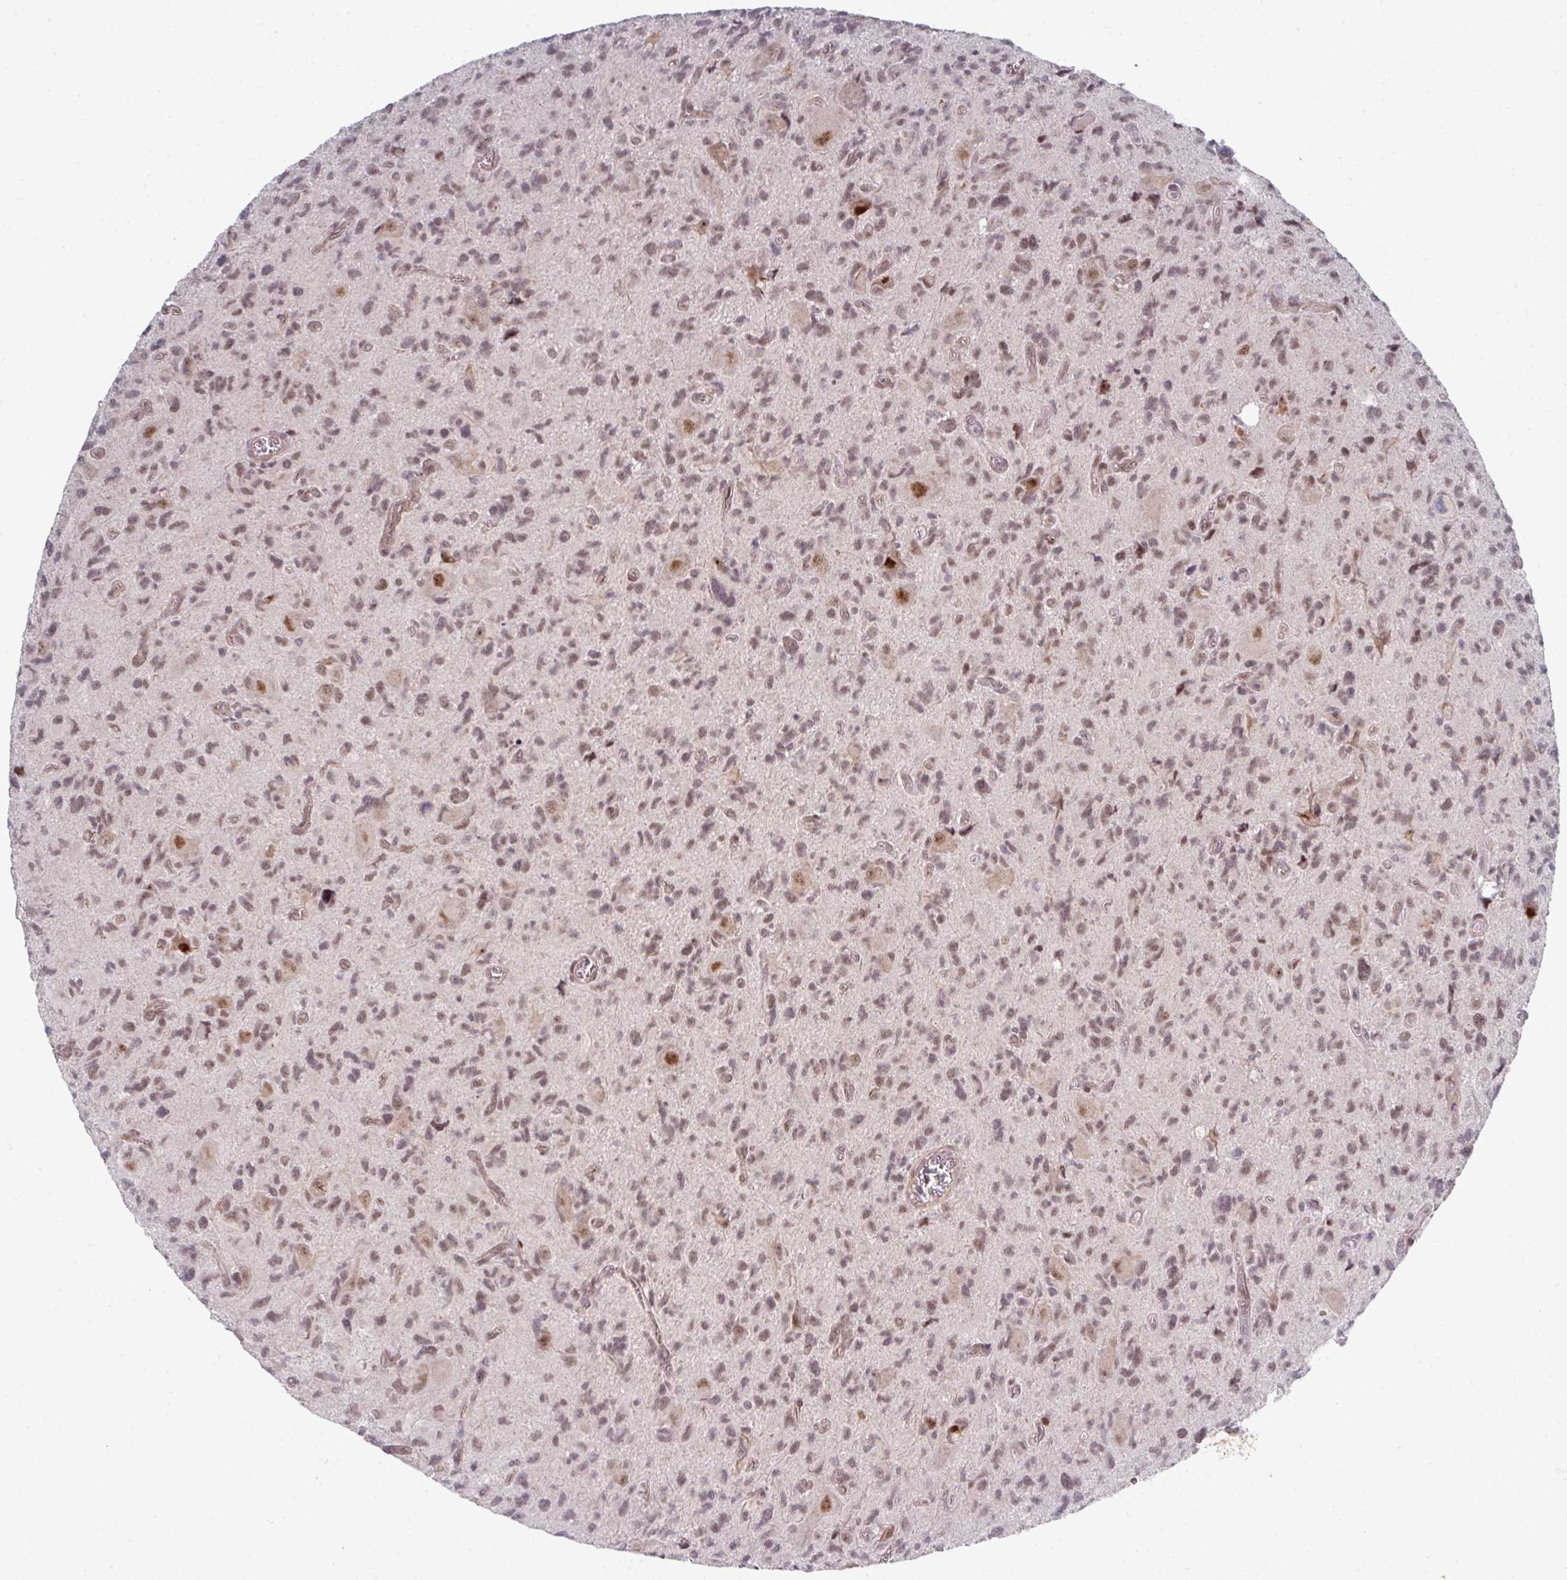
{"staining": {"intensity": "weak", "quantity": ">75%", "location": "nuclear"}, "tissue": "glioma", "cell_type": "Tumor cells", "image_type": "cancer", "snomed": [{"axis": "morphology", "description": "Glioma, malignant, High grade"}, {"axis": "topography", "description": "Brain"}], "caption": "Protein expression by immunohistochemistry exhibits weak nuclear positivity in about >75% of tumor cells in malignant glioma (high-grade).", "gene": "TMCC1", "patient": {"sex": "male", "age": 76}}